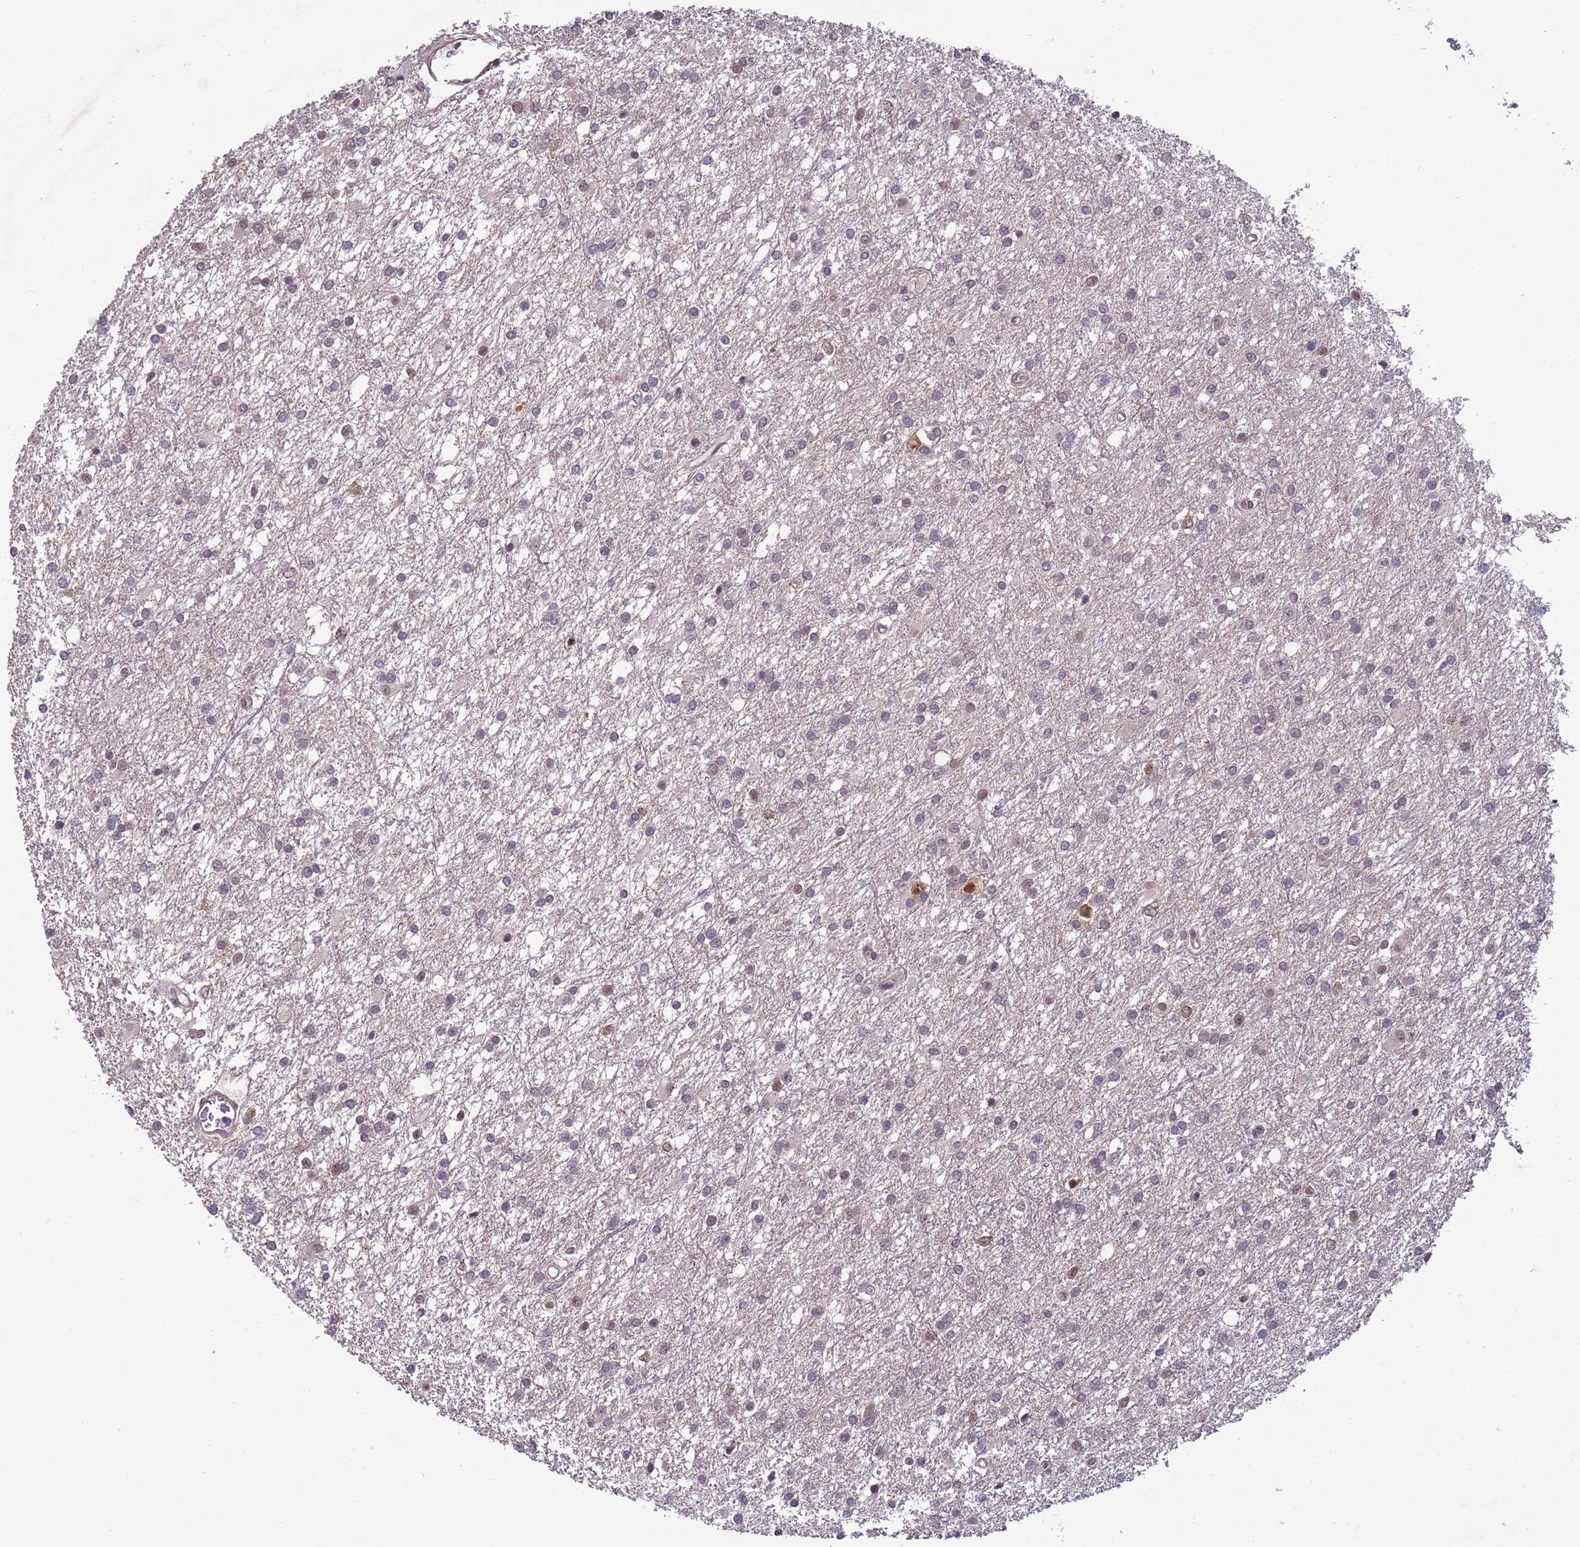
{"staining": {"intensity": "negative", "quantity": "none", "location": "none"}, "tissue": "glioma", "cell_type": "Tumor cells", "image_type": "cancer", "snomed": [{"axis": "morphology", "description": "Glioma, malignant, High grade"}, {"axis": "topography", "description": "Brain"}], "caption": "IHC of human malignant glioma (high-grade) shows no expression in tumor cells. The staining is performed using DAB (3,3'-diaminobenzidine) brown chromogen with nuclei counter-stained in using hematoxylin.", "gene": "SHC3", "patient": {"sex": "female", "age": 50}}